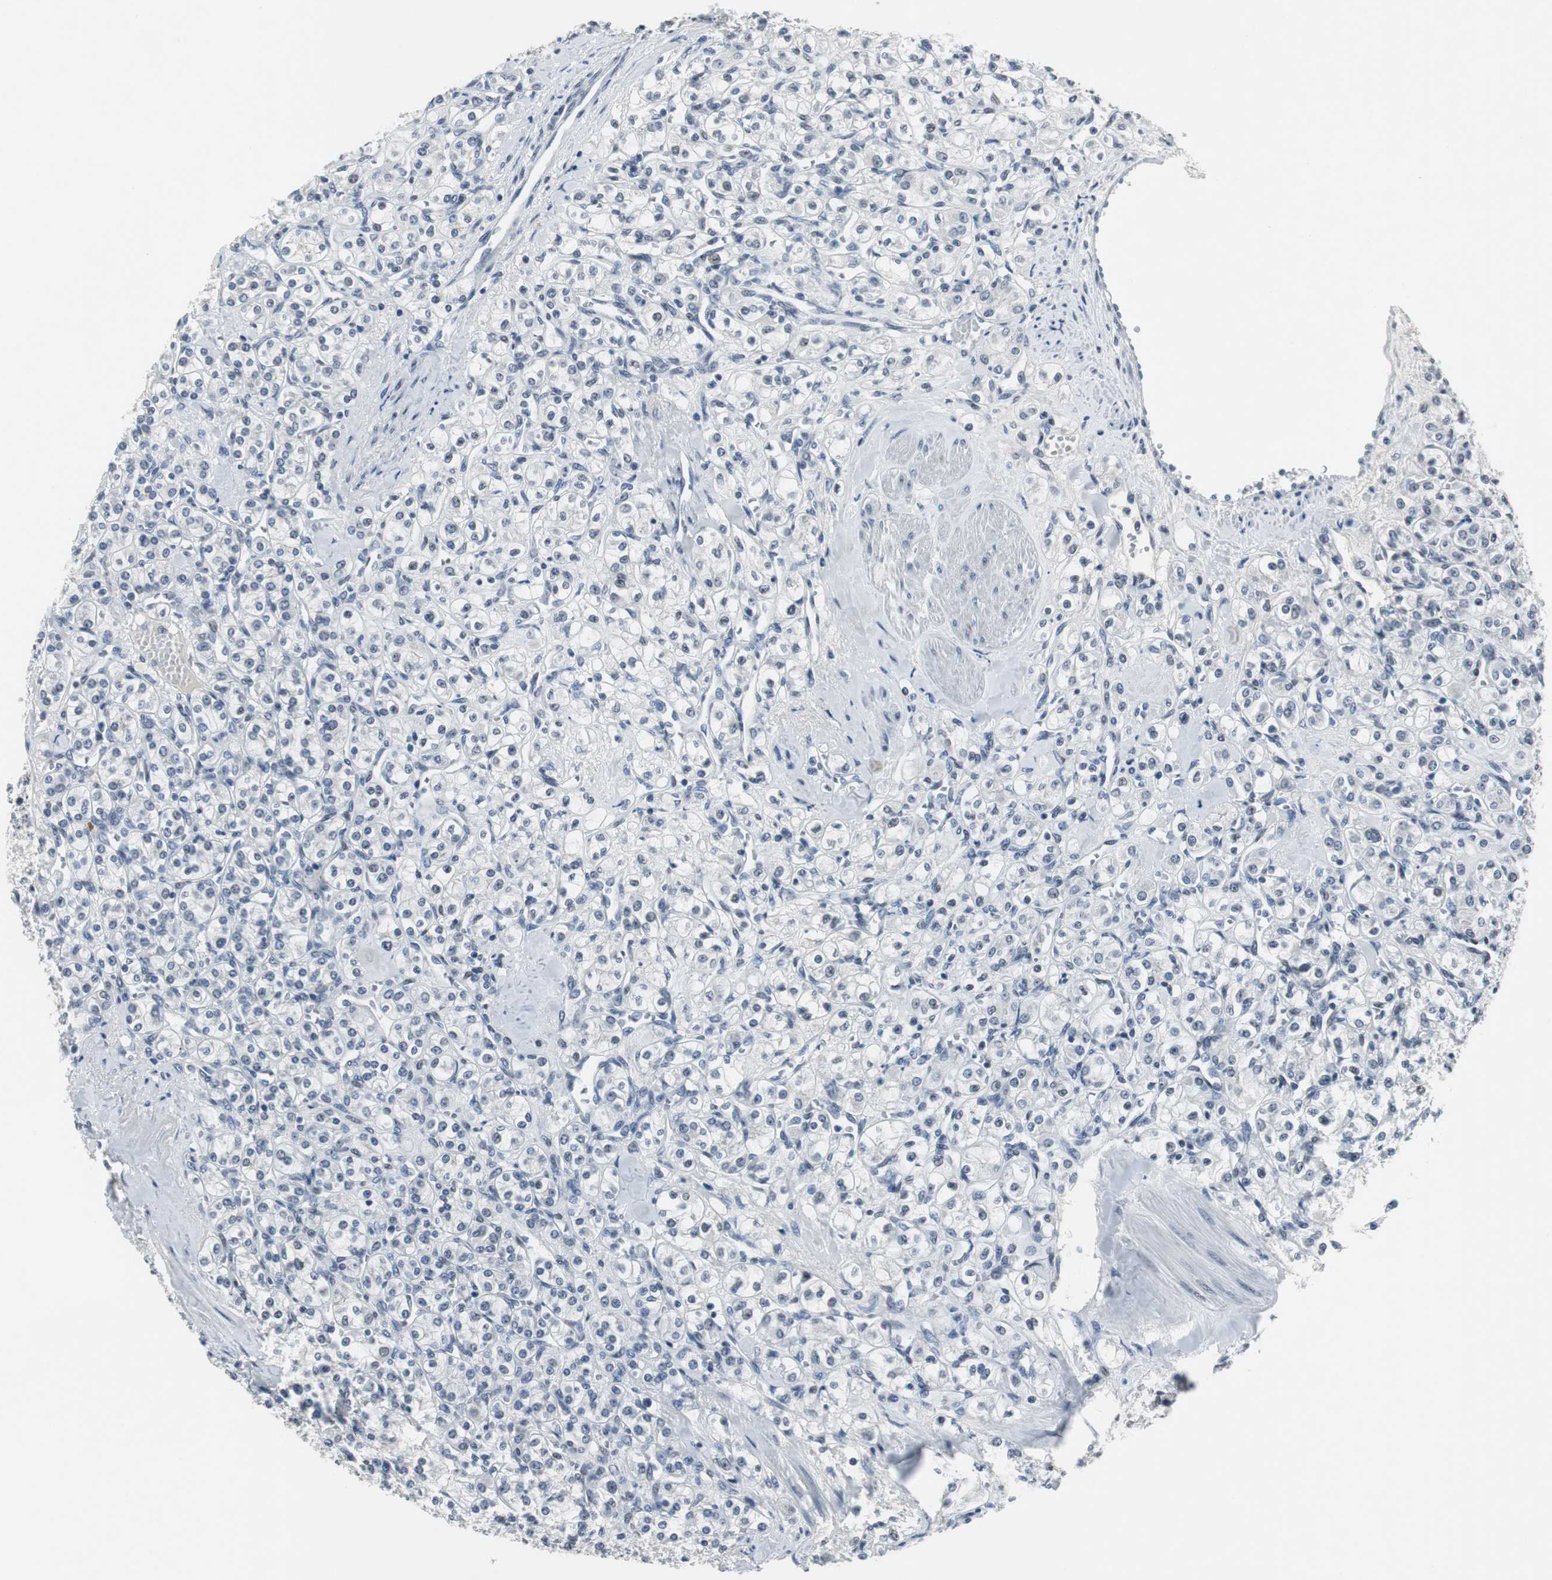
{"staining": {"intensity": "negative", "quantity": "none", "location": "none"}, "tissue": "renal cancer", "cell_type": "Tumor cells", "image_type": "cancer", "snomed": [{"axis": "morphology", "description": "Adenocarcinoma, NOS"}, {"axis": "topography", "description": "Kidney"}], "caption": "Immunohistochemistry image of neoplastic tissue: renal cancer stained with DAB (3,3'-diaminobenzidine) displays no significant protein staining in tumor cells.", "gene": "ELK1", "patient": {"sex": "male", "age": 77}}